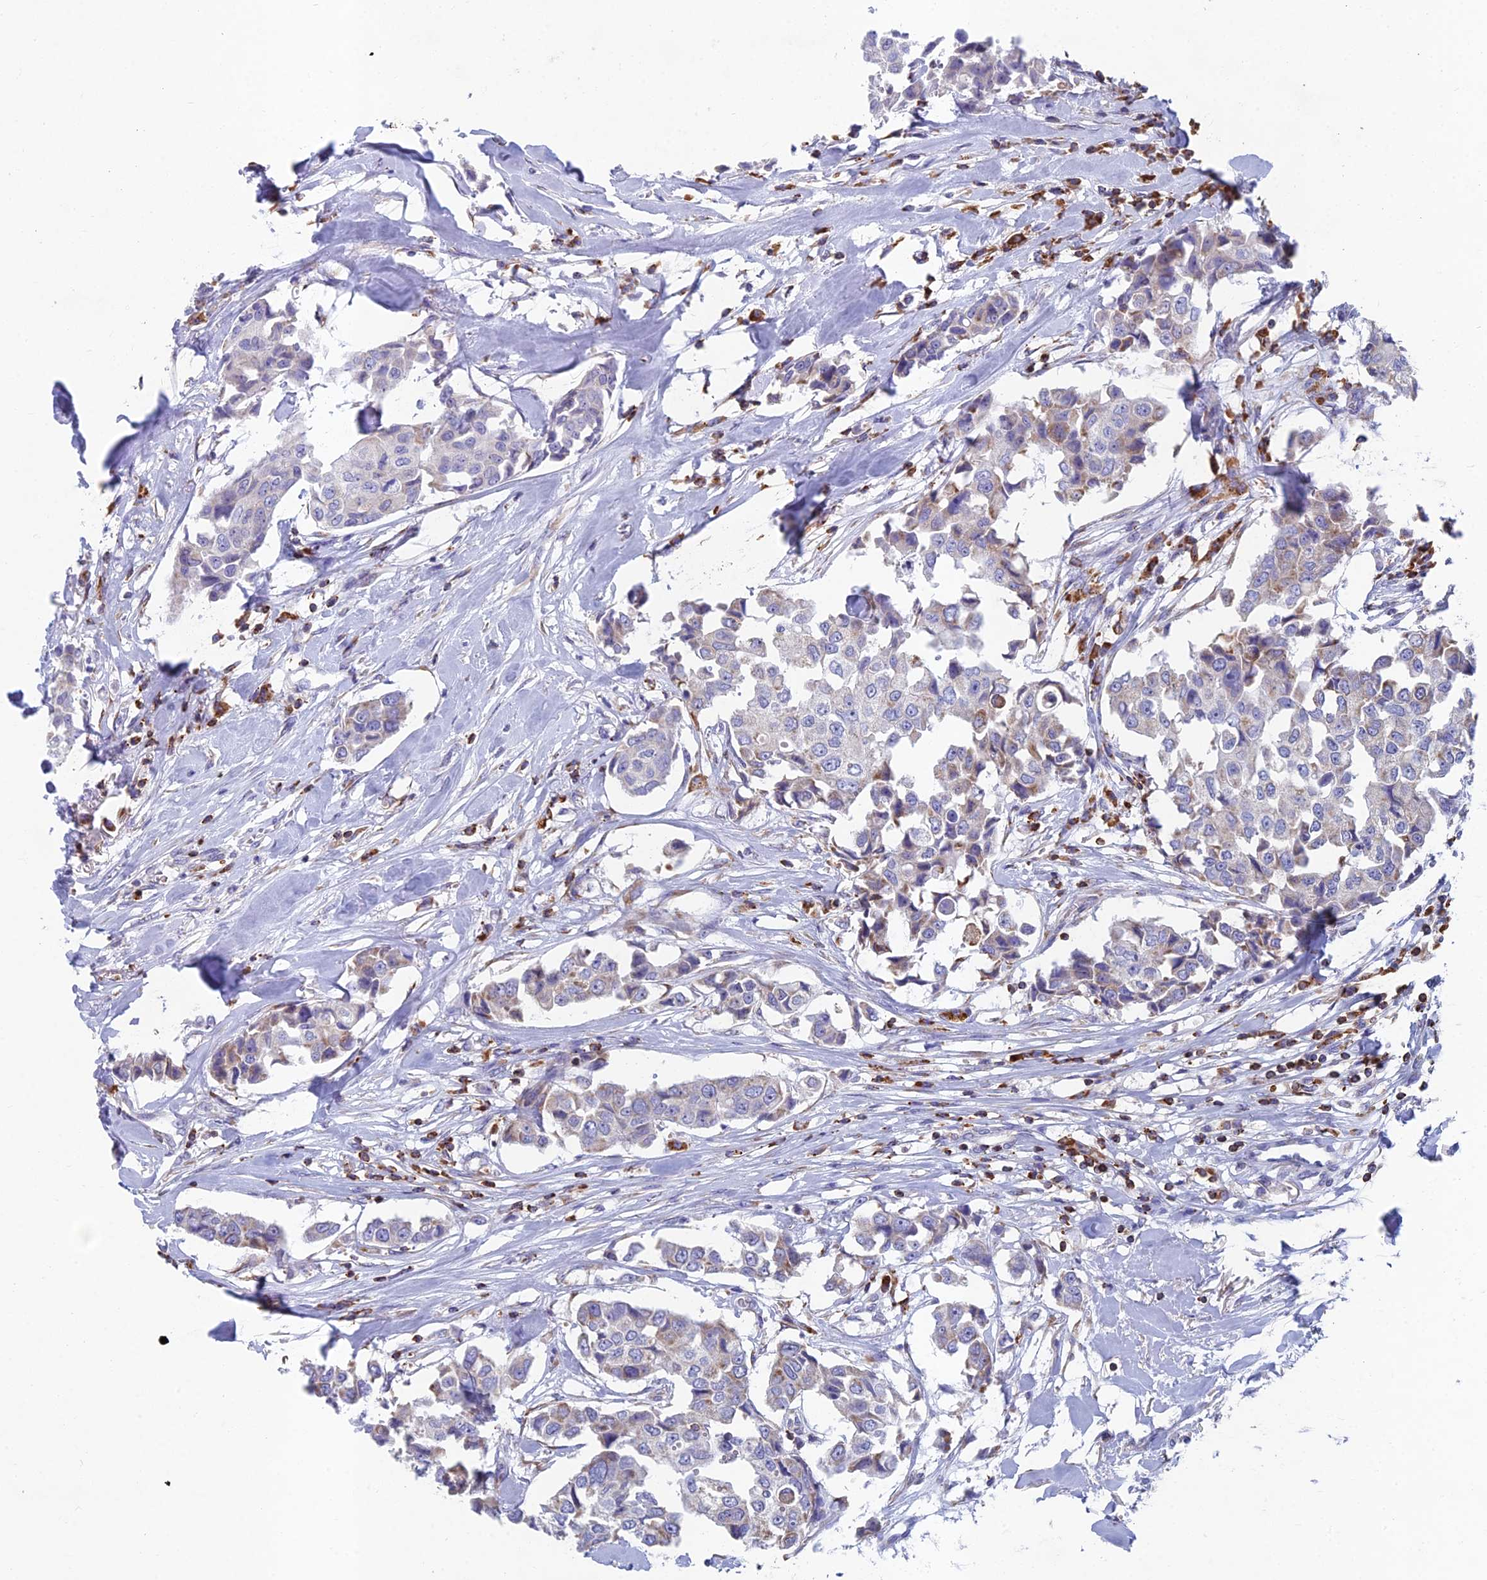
{"staining": {"intensity": "negative", "quantity": "none", "location": "none"}, "tissue": "breast cancer", "cell_type": "Tumor cells", "image_type": "cancer", "snomed": [{"axis": "morphology", "description": "Duct carcinoma"}, {"axis": "topography", "description": "Breast"}], "caption": "Breast invasive ductal carcinoma was stained to show a protein in brown. There is no significant staining in tumor cells.", "gene": "ABI3BP", "patient": {"sex": "female", "age": 80}}